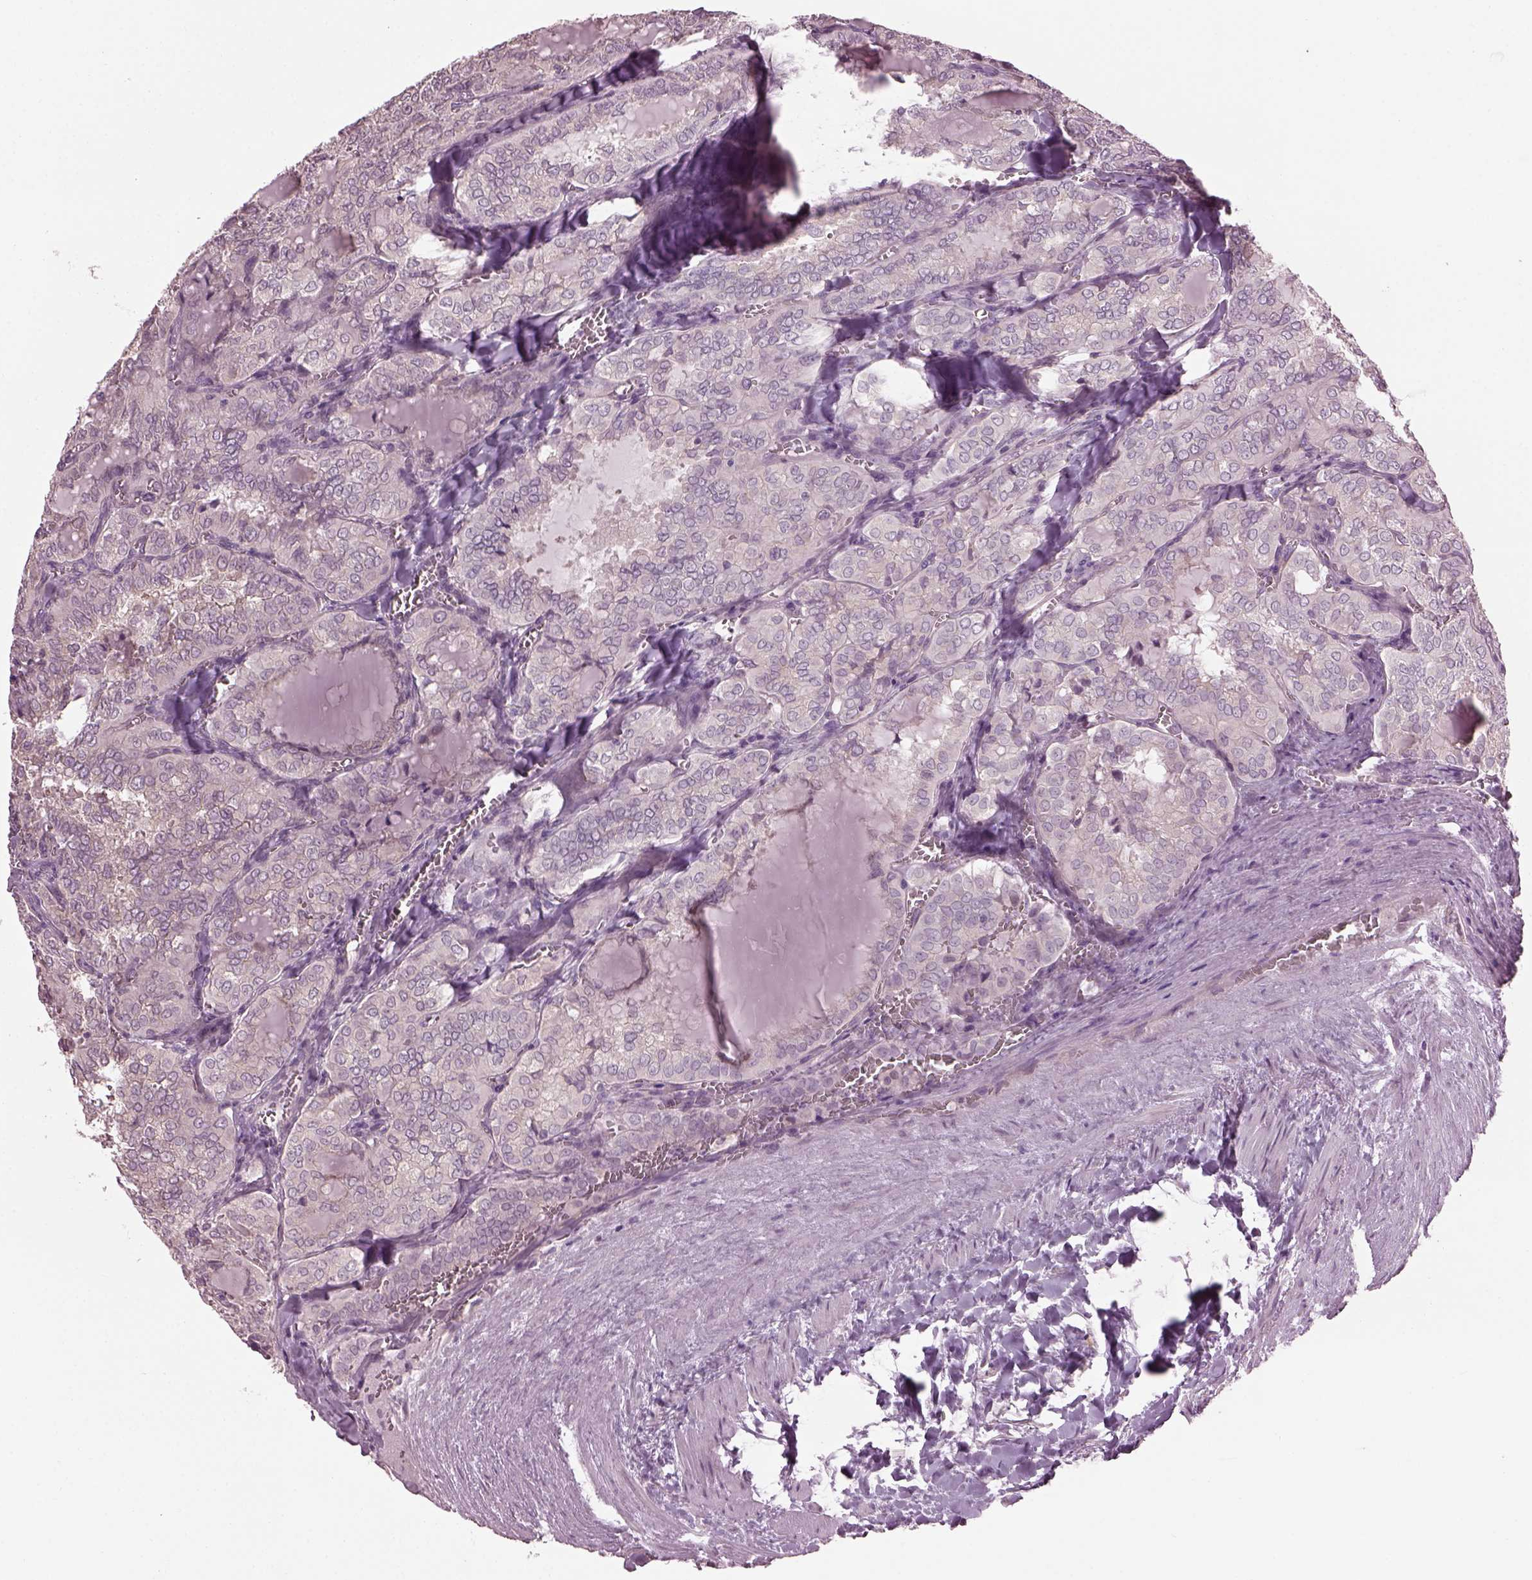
{"staining": {"intensity": "negative", "quantity": "none", "location": "none"}, "tissue": "thyroid cancer", "cell_type": "Tumor cells", "image_type": "cancer", "snomed": [{"axis": "morphology", "description": "Papillary adenocarcinoma, NOS"}, {"axis": "topography", "description": "Thyroid gland"}], "caption": "DAB immunohistochemical staining of human thyroid cancer displays no significant positivity in tumor cells.", "gene": "CABP5", "patient": {"sex": "female", "age": 41}}